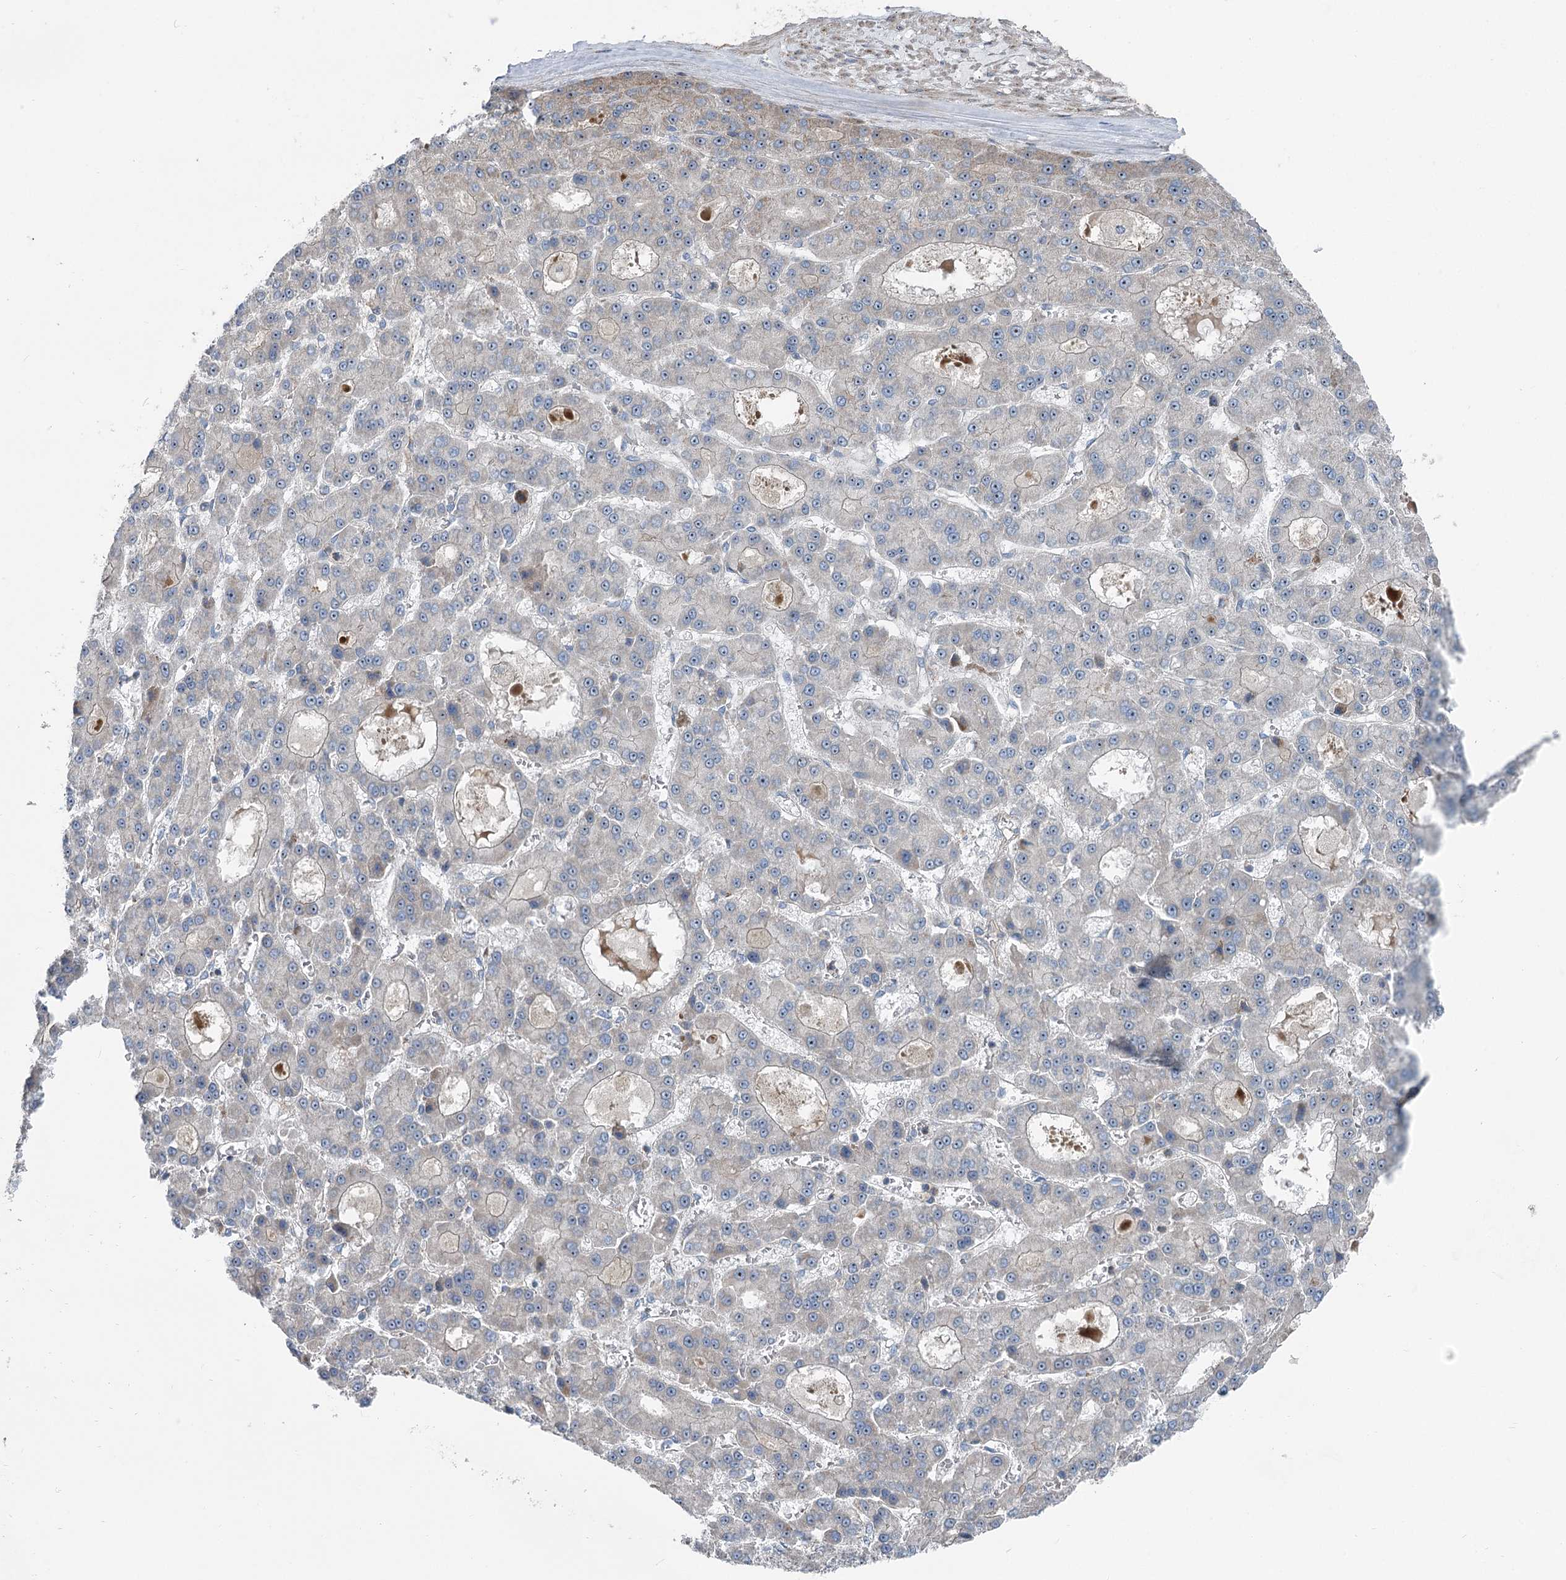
{"staining": {"intensity": "negative", "quantity": "none", "location": "none"}, "tissue": "liver cancer", "cell_type": "Tumor cells", "image_type": "cancer", "snomed": [{"axis": "morphology", "description": "Carcinoma, Hepatocellular, NOS"}, {"axis": "topography", "description": "Liver"}], "caption": "This is an IHC image of liver cancer. There is no staining in tumor cells.", "gene": "MARK2", "patient": {"sex": "male", "age": 70}}